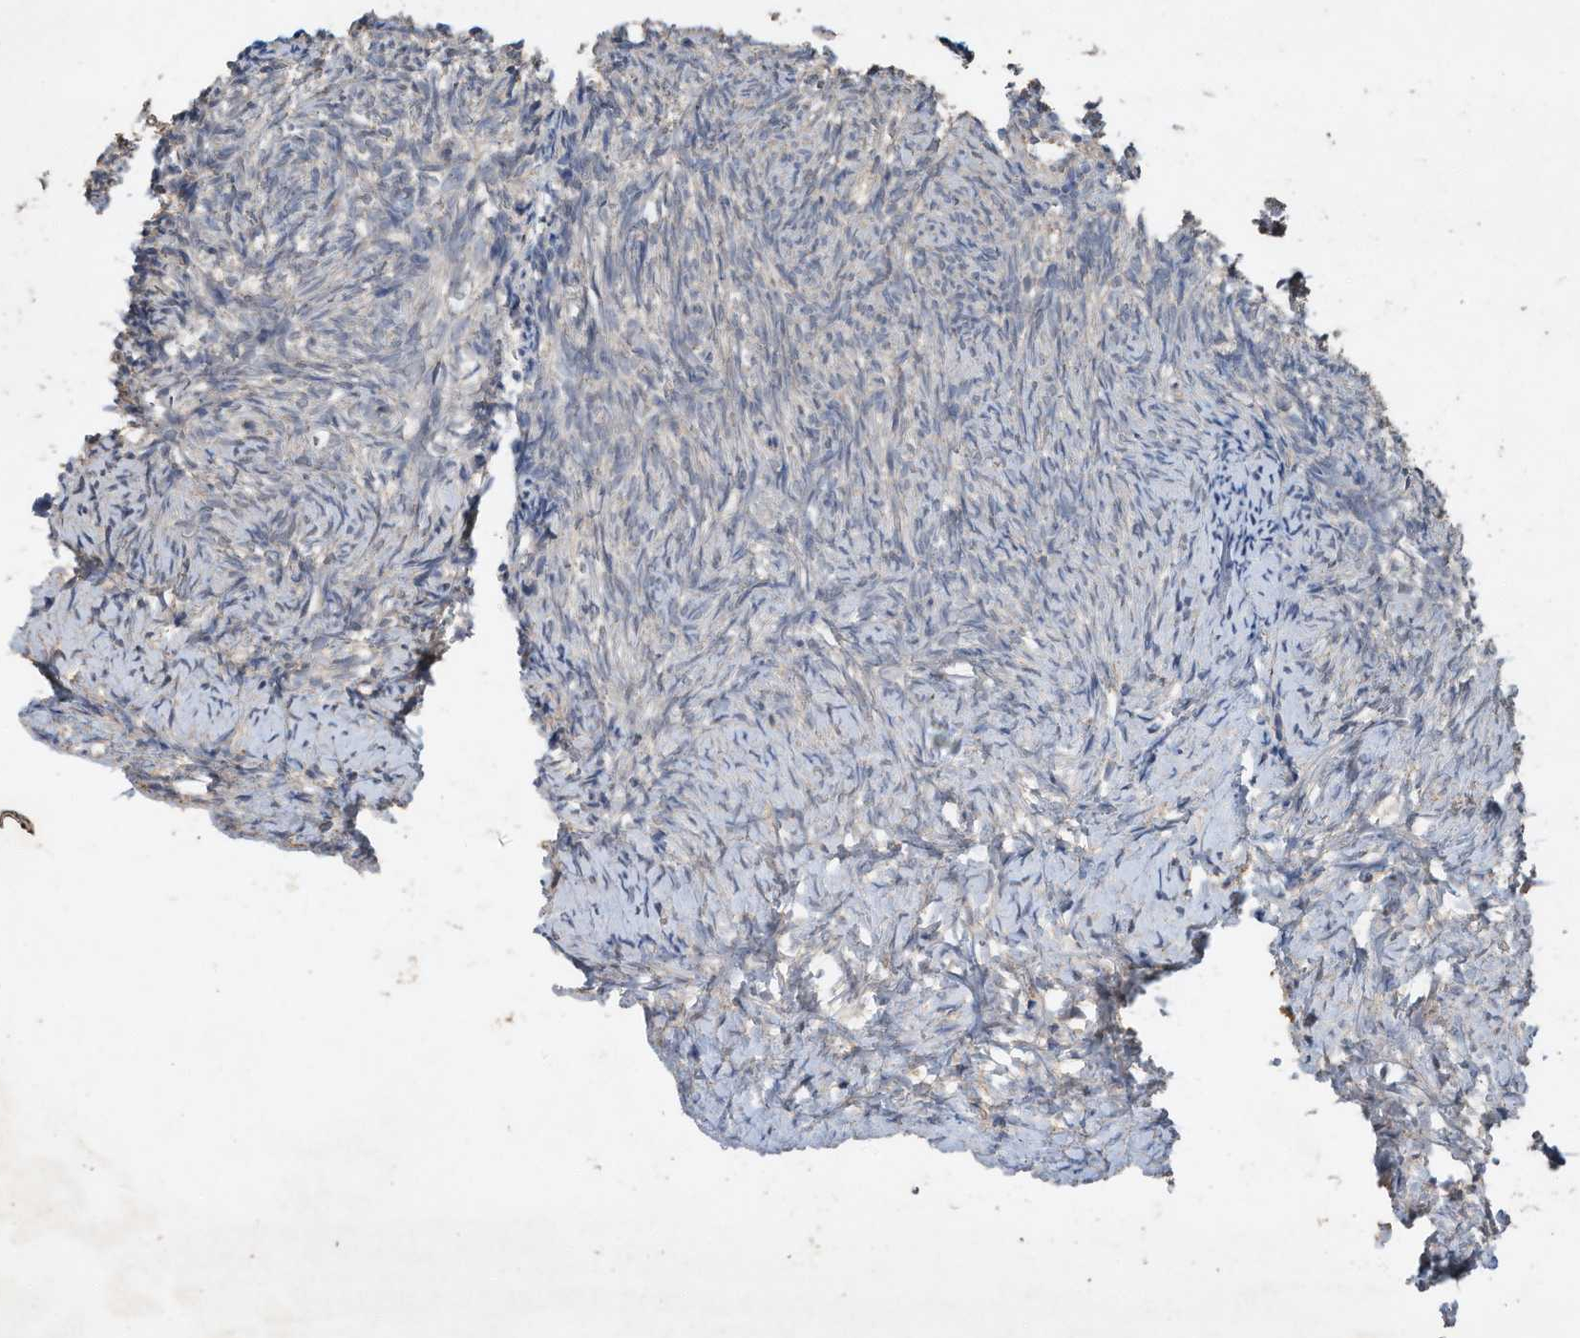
{"staining": {"intensity": "negative", "quantity": "none", "location": "none"}, "tissue": "ovary", "cell_type": "Ovarian stroma cells", "image_type": "normal", "snomed": [{"axis": "morphology", "description": "Normal tissue, NOS"}, {"axis": "topography", "description": "Ovary"}], "caption": "Histopathology image shows no significant protein positivity in ovarian stroma cells of unremarkable ovary. The staining was performed using DAB to visualize the protein expression in brown, while the nuclei were stained in blue with hematoxylin (Magnification: 20x).", "gene": "CAPN13", "patient": {"sex": "female", "age": 41}}